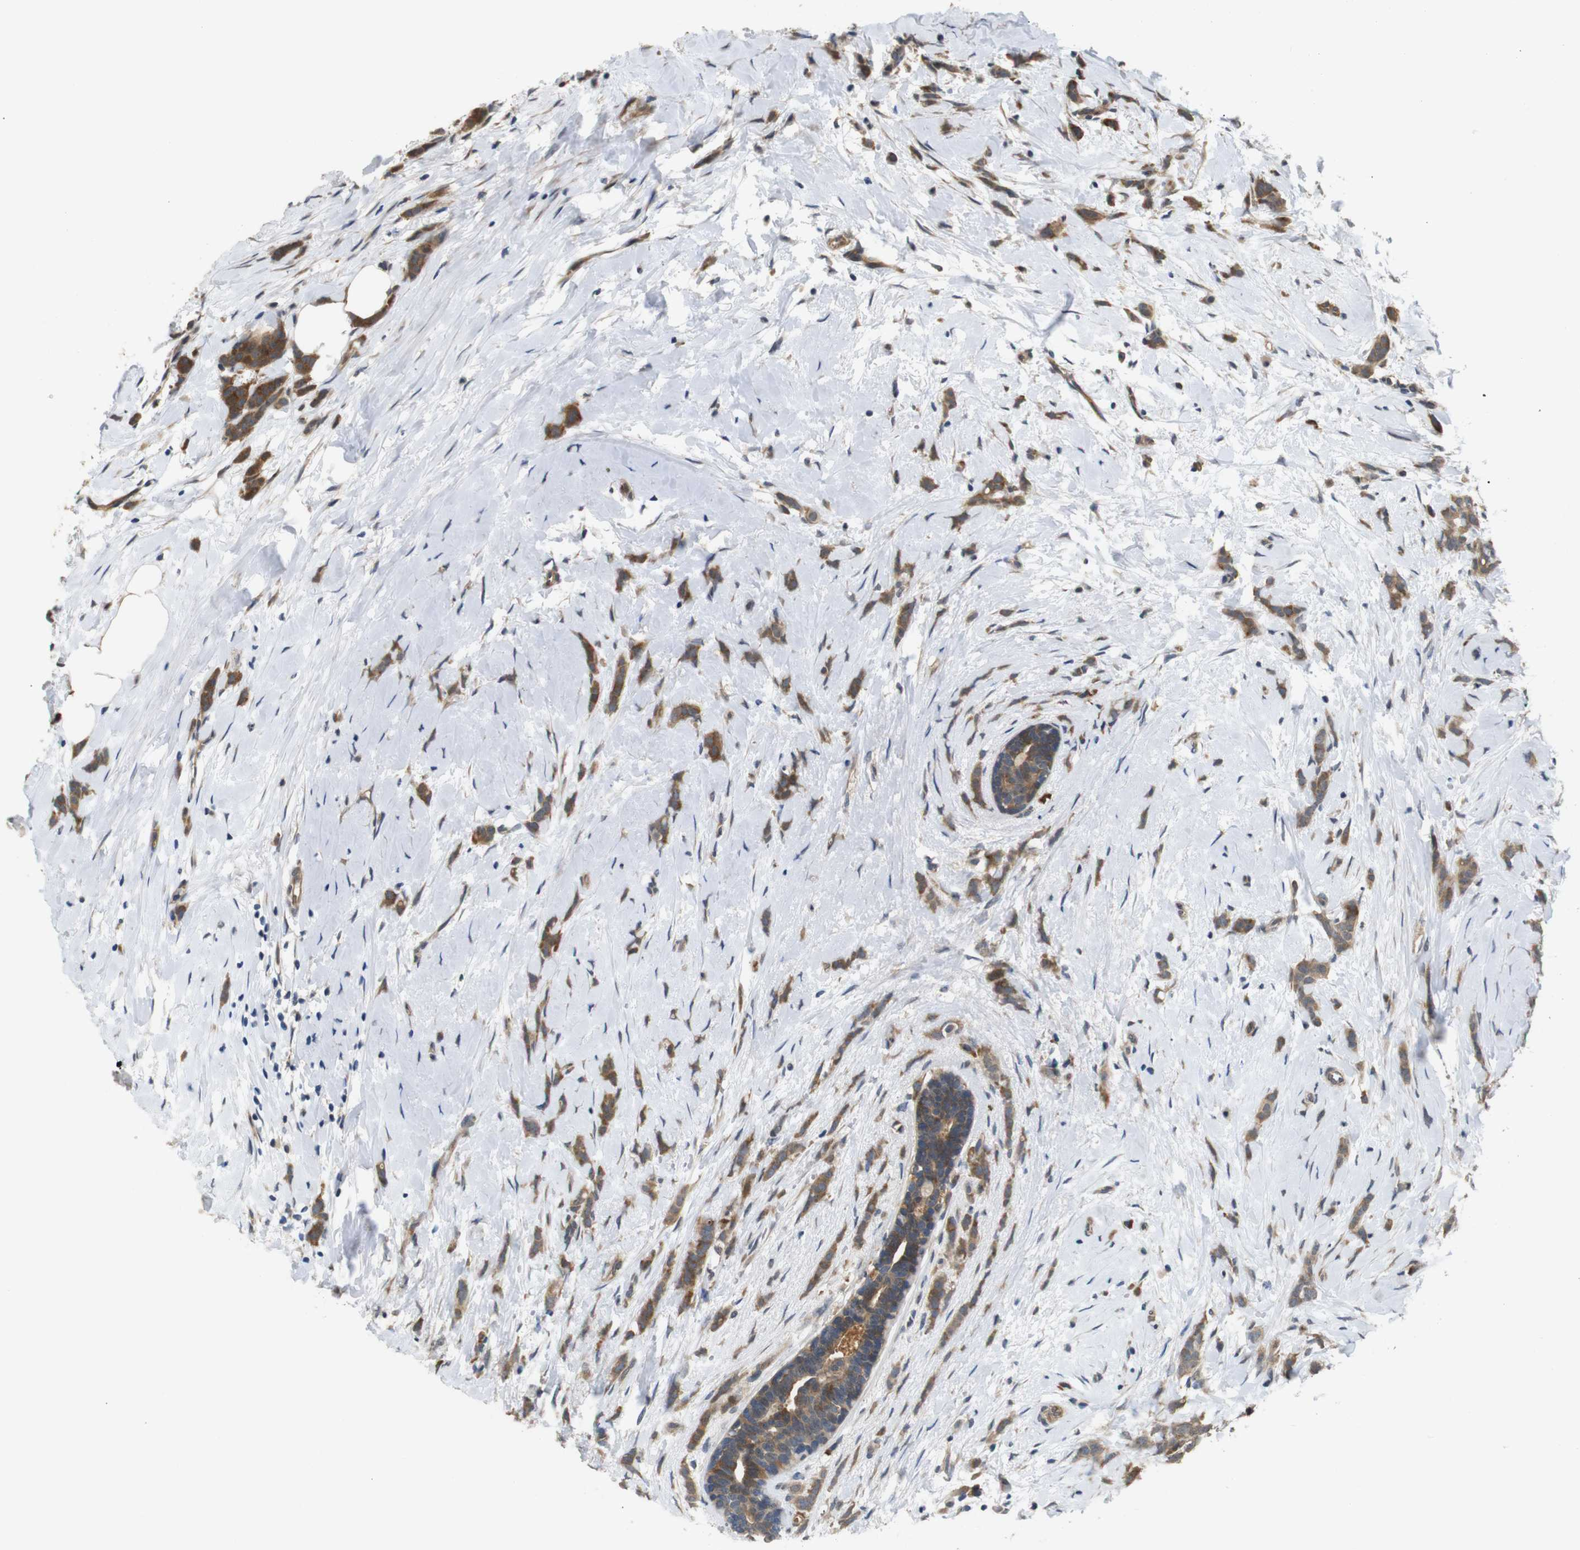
{"staining": {"intensity": "moderate", "quantity": ">75%", "location": "cytoplasmic/membranous"}, "tissue": "breast cancer", "cell_type": "Tumor cells", "image_type": "cancer", "snomed": [{"axis": "morphology", "description": "Lobular carcinoma, in situ"}, {"axis": "morphology", "description": "Lobular carcinoma"}, {"axis": "topography", "description": "Breast"}], "caption": "An immunohistochemistry (IHC) photomicrograph of tumor tissue is shown. Protein staining in brown shows moderate cytoplasmic/membranous positivity in breast cancer within tumor cells. The protein of interest is stained brown, and the nuclei are stained in blue (DAB IHC with brightfield microscopy, high magnification).", "gene": "EPHB2", "patient": {"sex": "female", "age": 41}}